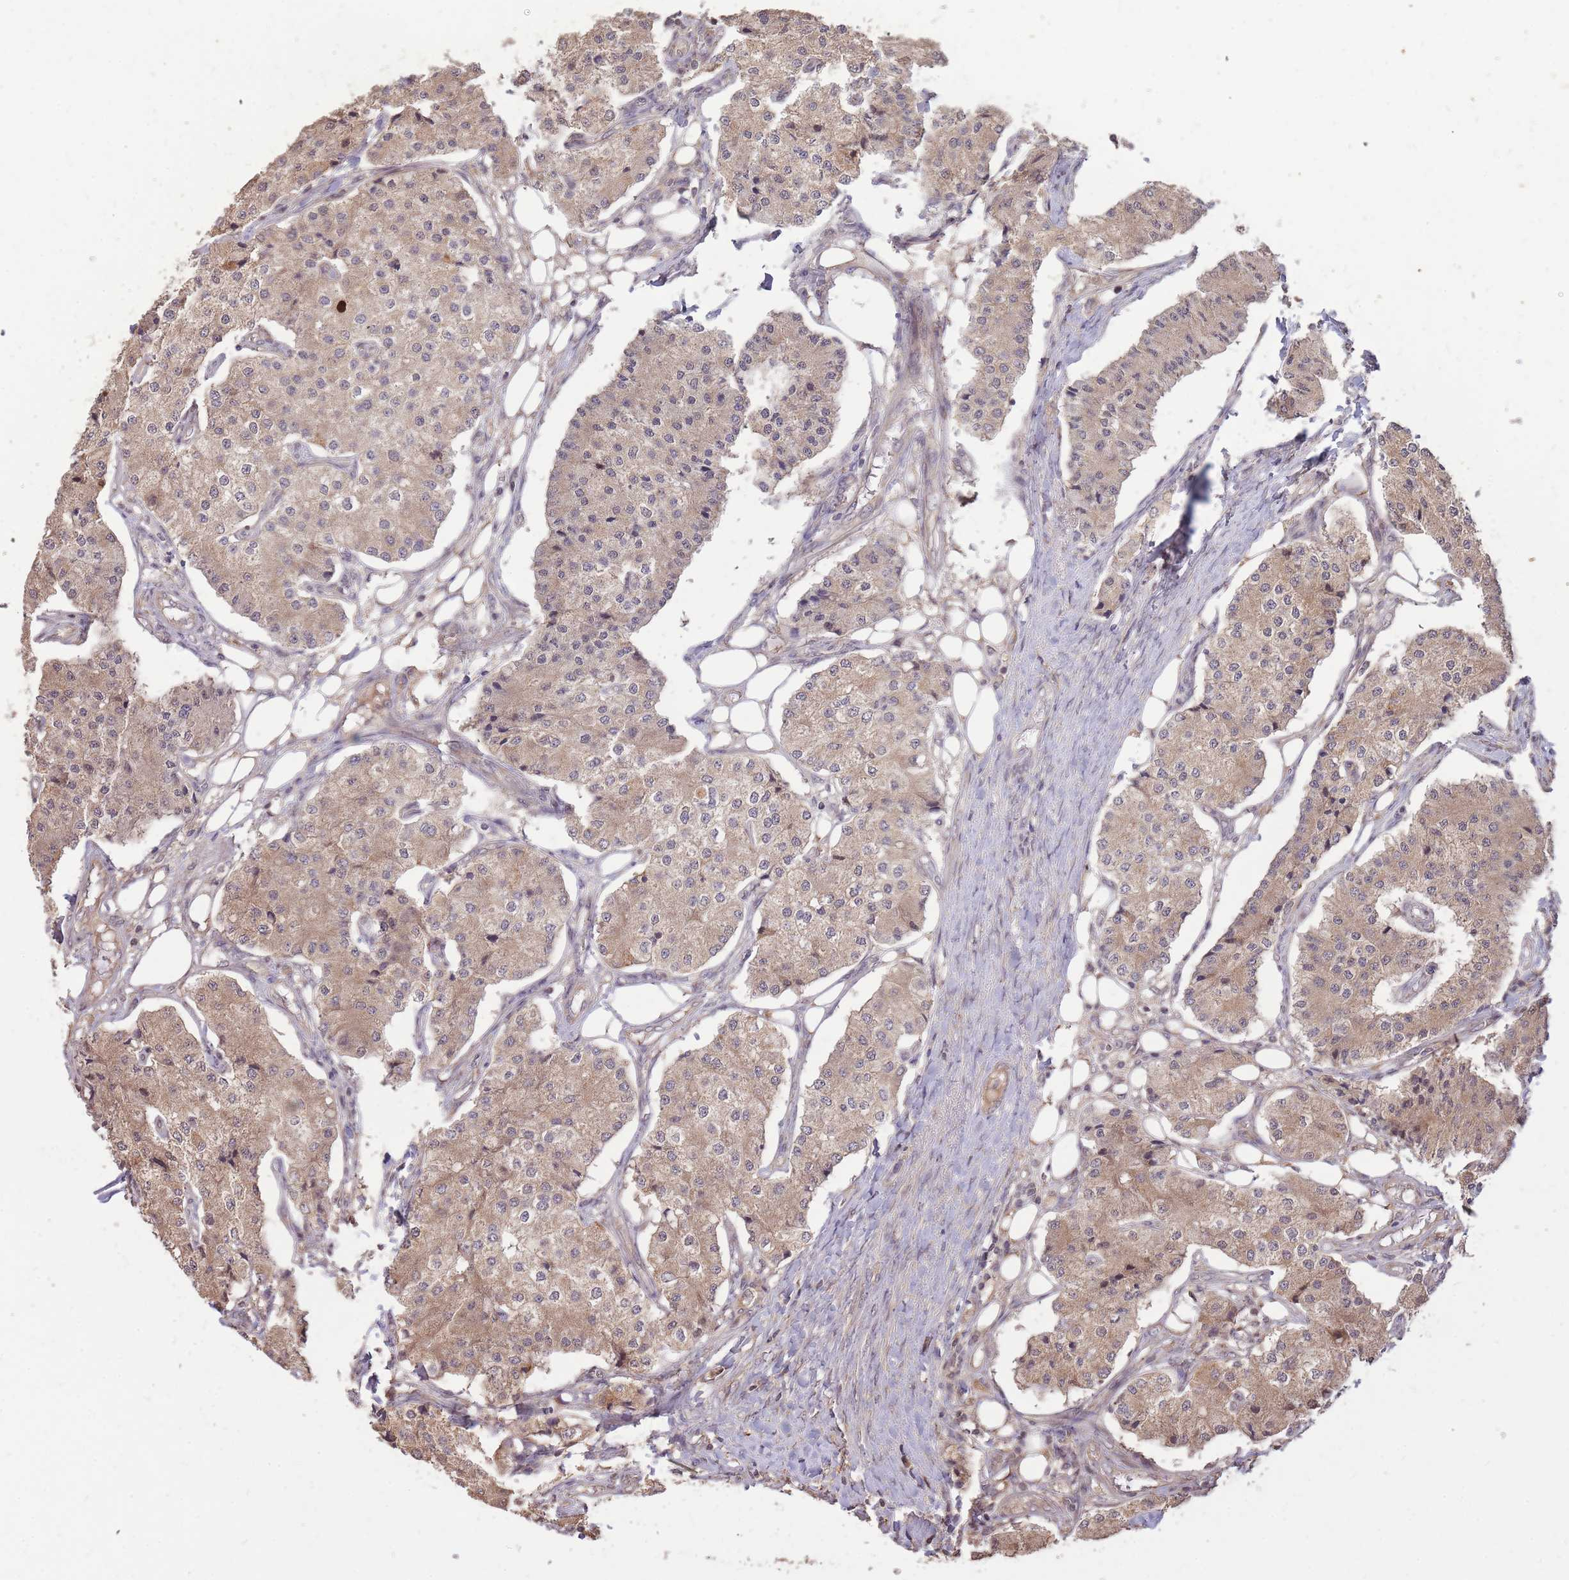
{"staining": {"intensity": "moderate", "quantity": ">75%", "location": "cytoplasmic/membranous"}, "tissue": "carcinoid", "cell_type": "Tumor cells", "image_type": "cancer", "snomed": [{"axis": "morphology", "description": "Carcinoid, malignant, NOS"}, {"axis": "topography", "description": "Colon"}], "caption": "A medium amount of moderate cytoplasmic/membranous positivity is seen in approximately >75% of tumor cells in carcinoid tissue.", "gene": "IGF2BP2", "patient": {"sex": "female", "age": 52}}